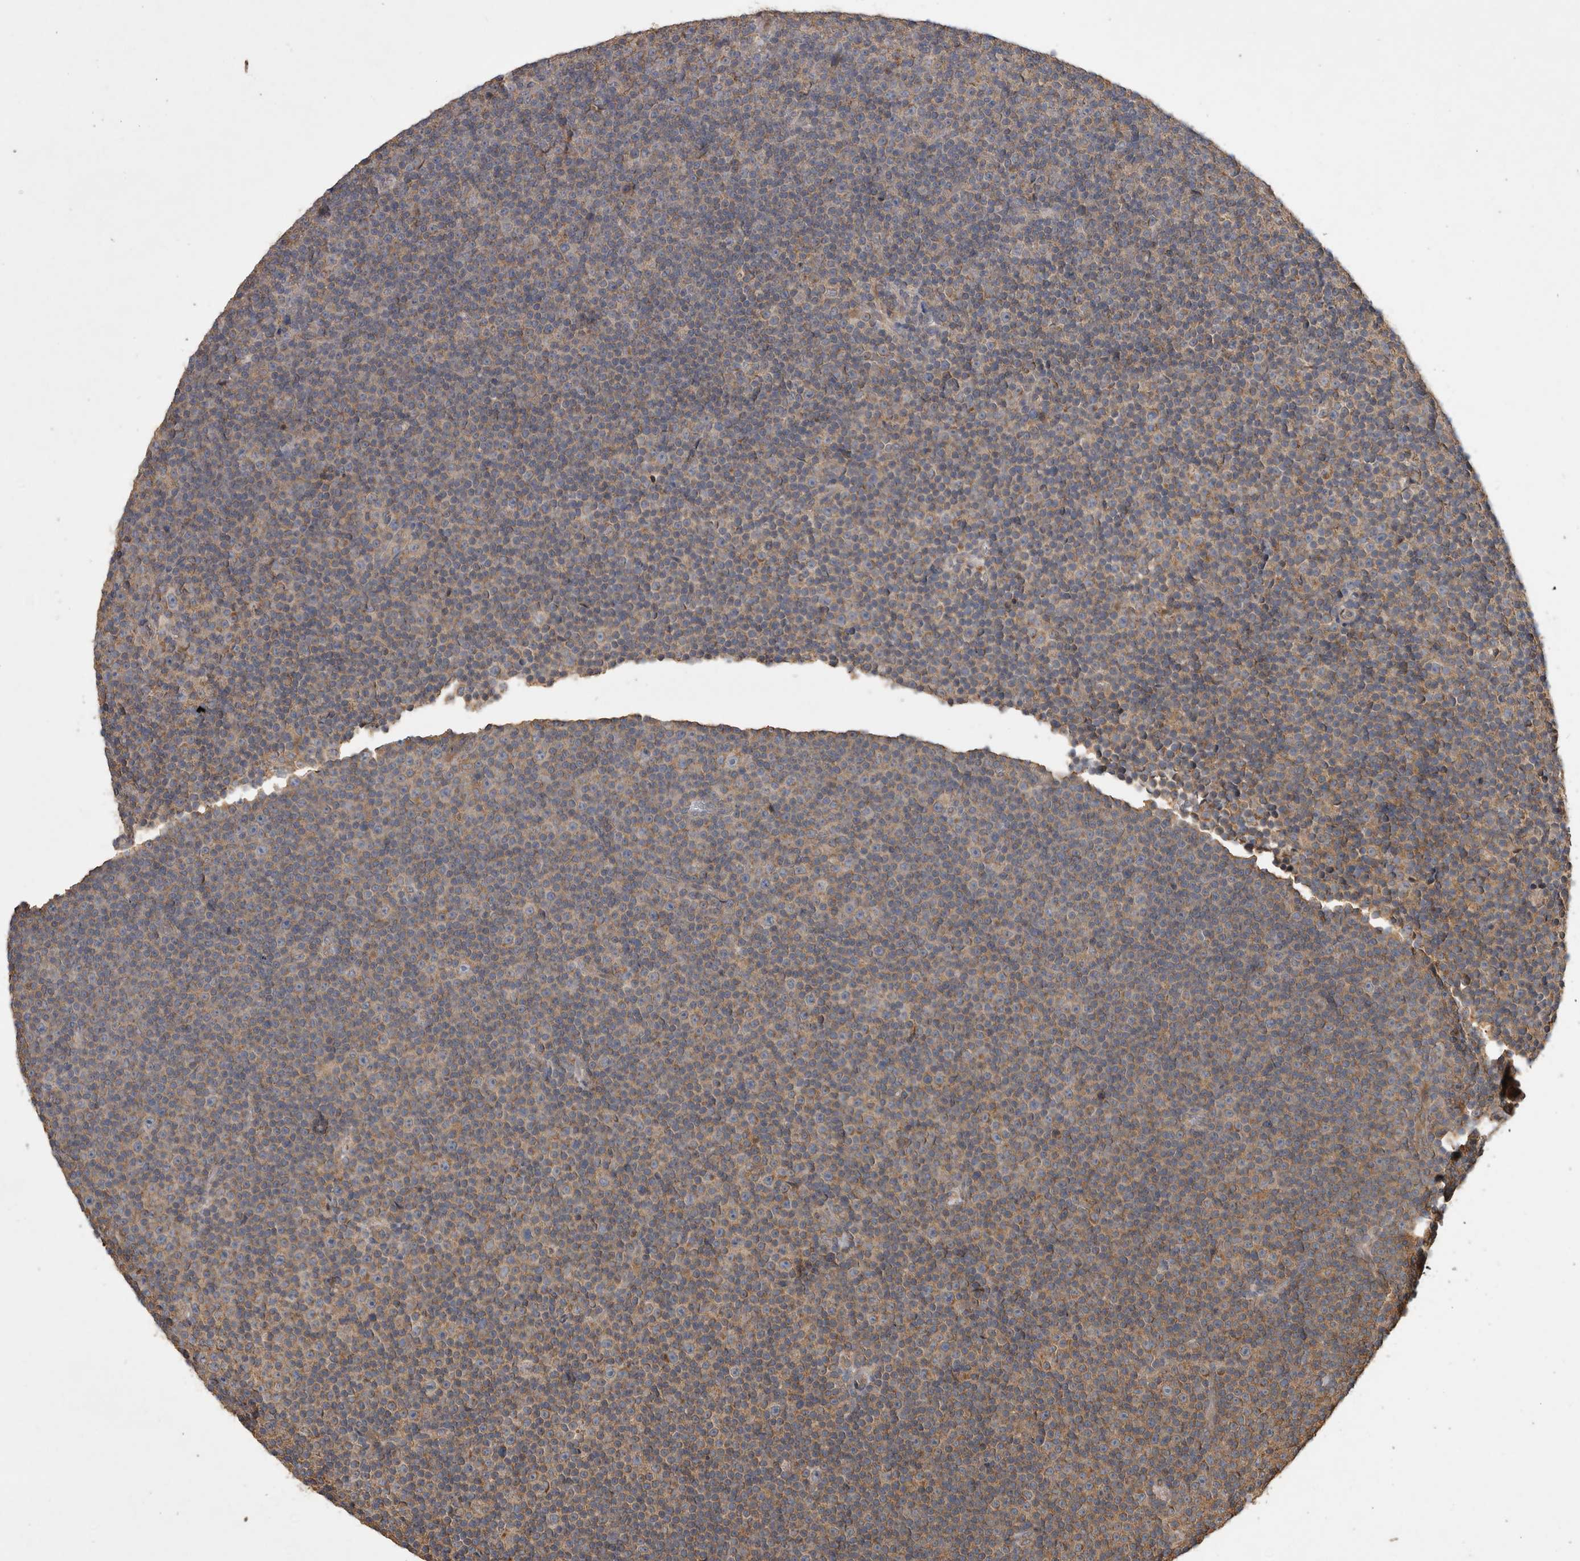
{"staining": {"intensity": "weak", "quantity": "25%-75%", "location": "cytoplasmic/membranous"}, "tissue": "lymphoma", "cell_type": "Tumor cells", "image_type": "cancer", "snomed": [{"axis": "morphology", "description": "Malignant lymphoma, non-Hodgkin's type, Low grade"}, {"axis": "topography", "description": "Lymph node"}], "caption": "Weak cytoplasmic/membranous protein positivity is identified in approximately 25%-75% of tumor cells in lymphoma.", "gene": "TRMT61B", "patient": {"sex": "female", "age": 67}}